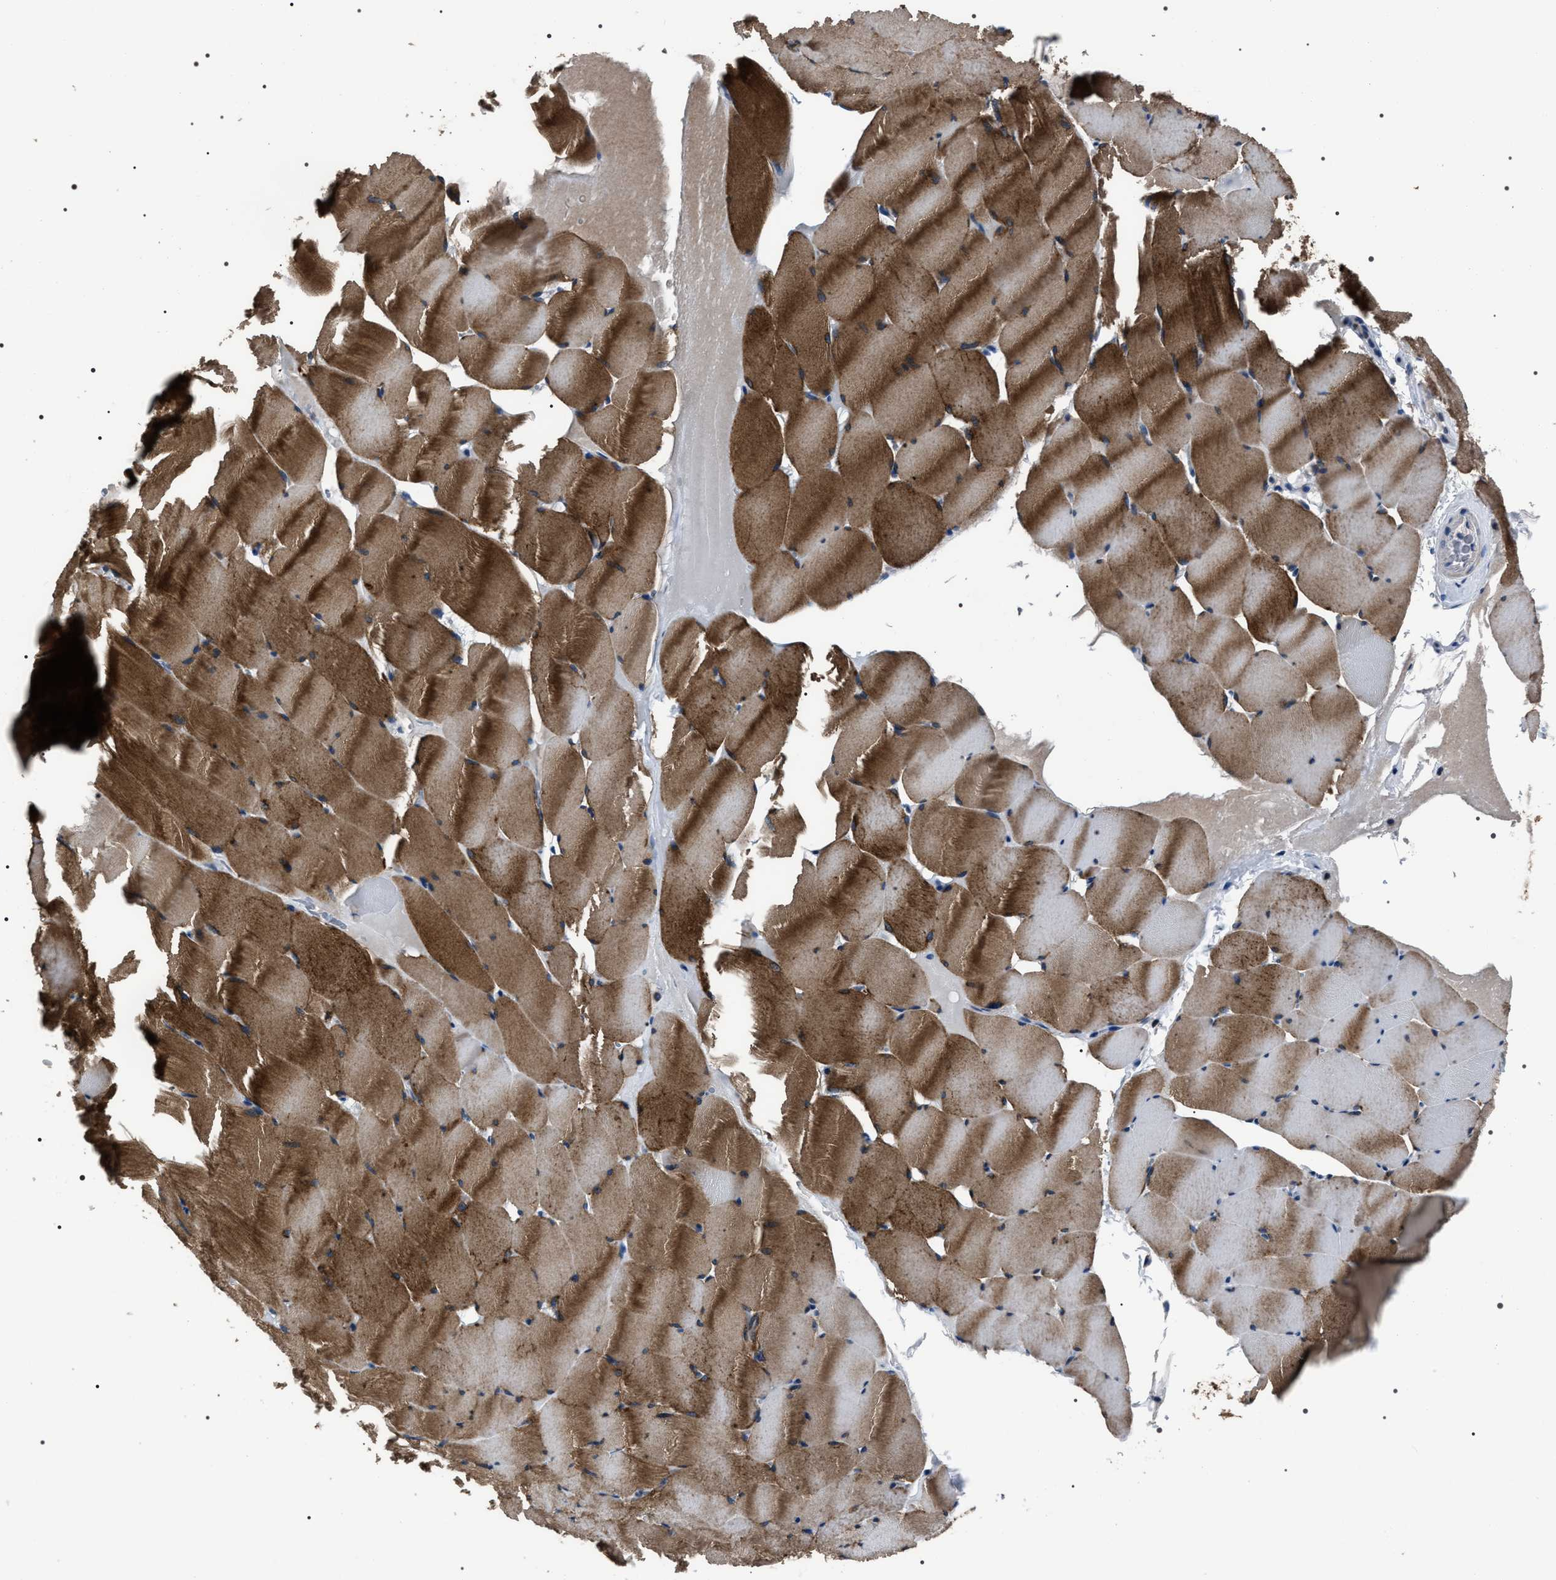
{"staining": {"intensity": "strong", "quantity": ">75%", "location": "cytoplasmic/membranous"}, "tissue": "skeletal muscle", "cell_type": "Myocytes", "image_type": "normal", "snomed": [{"axis": "morphology", "description": "Normal tissue, NOS"}, {"axis": "topography", "description": "Skeletal muscle"}], "caption": "High-power microscopy captured an immunohistochemistry (IHC) image of benign skeletal muscle, revealing strong cytoplasmic/membranous positivity in approximately >75% of myocytes. (DAB (3,3'-diaminobenzidine) IHC with brightfield microscopy, high magnification).", "gene": "TRIM54", "patient": {"sex": "male", "age": 62}}